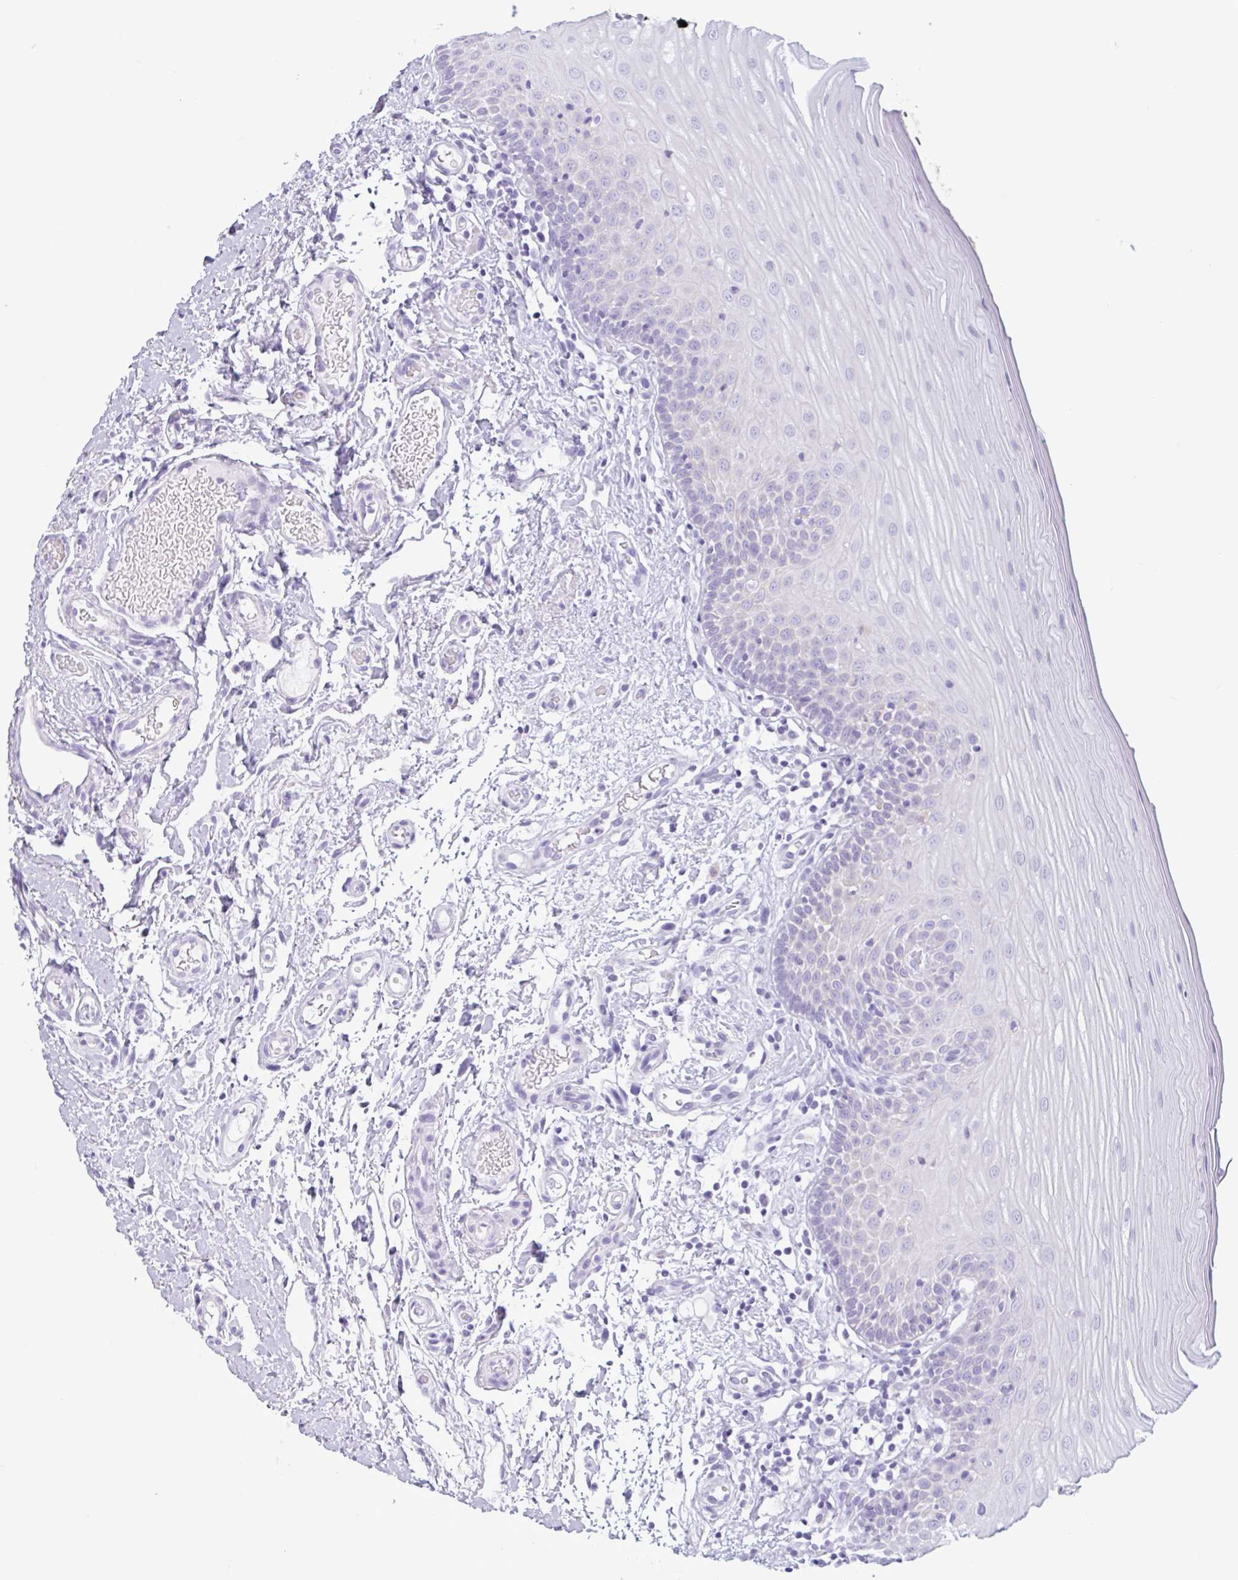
{"staining": {"intensity": "negative", "quantity": "none", "location": "none"}, "tissue": "oral mucosa", "cell_type": "Squamous epithelial cells", "image_type": "normal", "snomed": [{"axis": "morphology", "description": "Normal tissue, NOS"}, {"axis": "topography", "description": "Oral tissue"}, {"axis": "topography", "description": "Tounge, NOS"}, {"axis": "topography", "description": "Head-Neck"}], "caption": "Immunohistochemistry (IHC) of unremarkable oral mucosa demonstrates no expression in squamous epithelial cells.", "gene": "CTSE", "patient": {"sex": "female", "age": 84}}